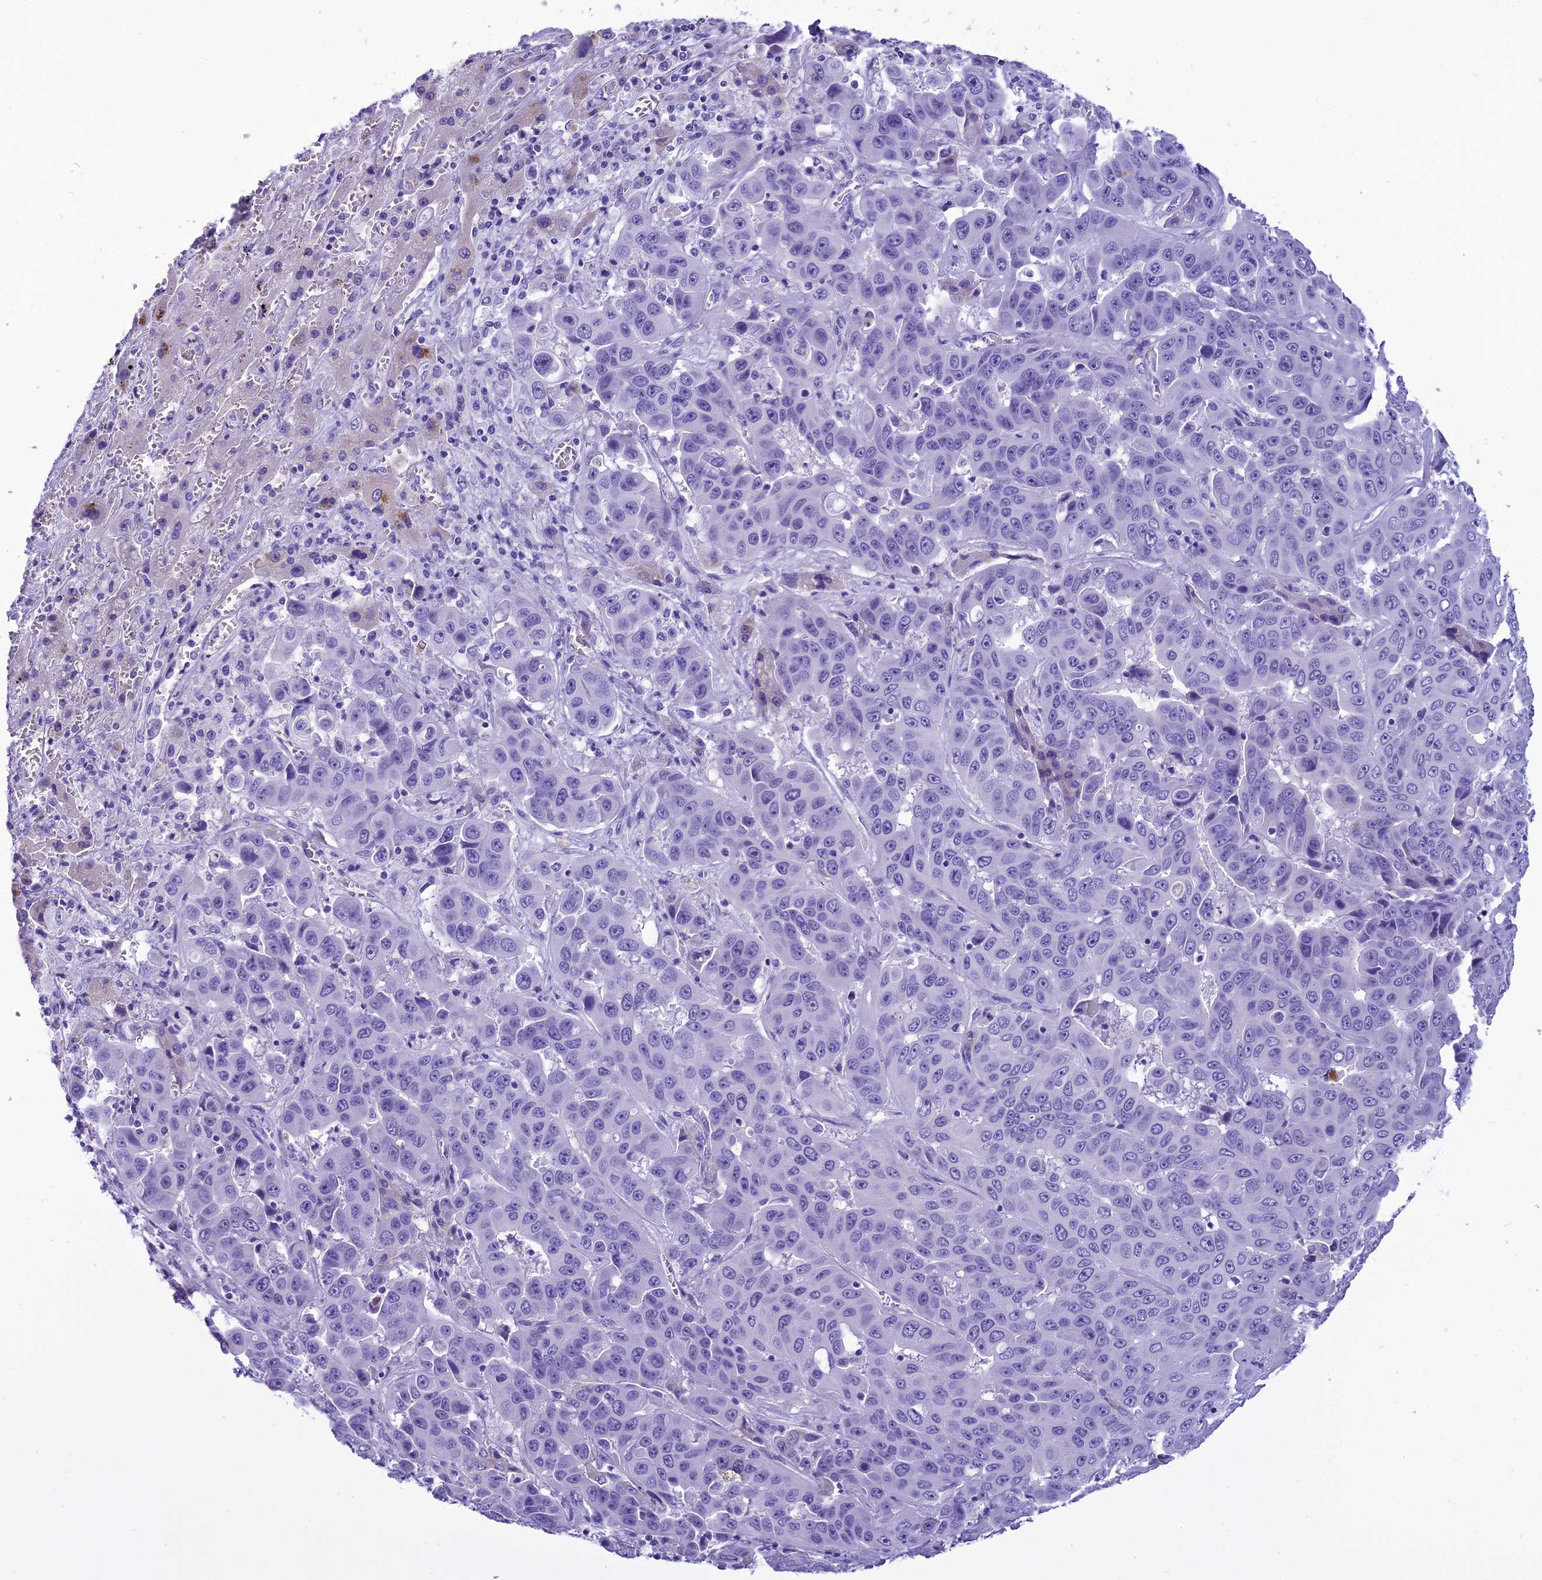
{"staining": {"intensity": "negative", "quantity": "none", "location": "none"}, "tissue": "liver cancer", "cell_type": "Tumor cells", "image_type": "cancer", "snomed": [{"axis": "morphology", "description": "Cholangiocarcinoma"}, {"axis": "topography", "description": "Liver"}], "caption": "Human cholangiocarcinoma (liver) stained for a protein using IHC exhibits no expression in tumor cells.", "gene": "KCTD14", "patient": {"sex": "female", "age": 52}}